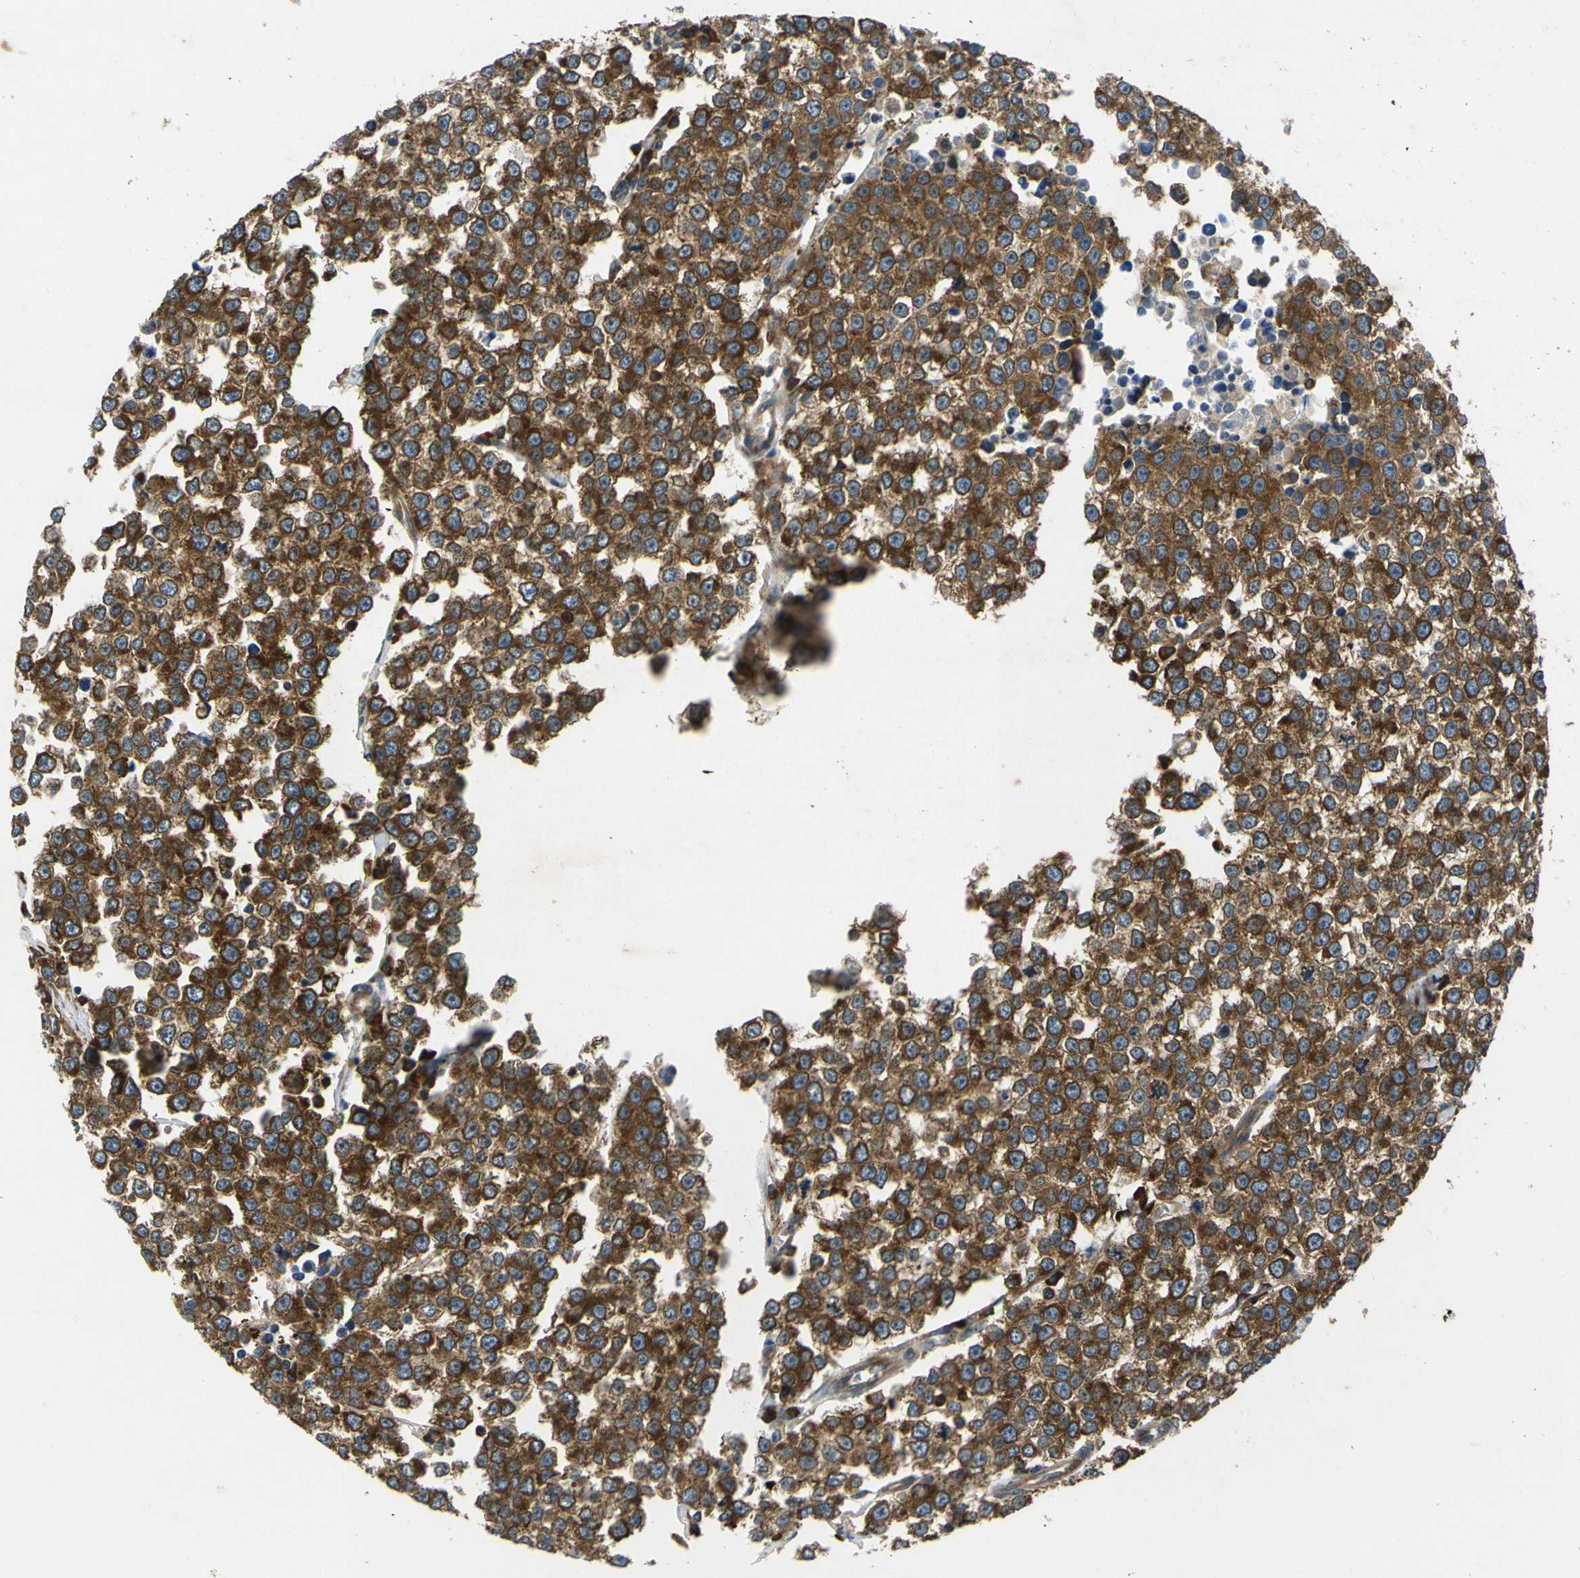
{"staining": {"intensity": "strong", "quantity": ">75%", "location": "cytoplasmic/membranous"}, "tissue": "testis cancer", "cell_type": "Tumor cells", "image_type": "cancer", "snomed": [{"axis": "morphology", "description": "Seminoma, NOS"}, {"axis": "morphology", "description": "Carcinoma, Embryonal, NOS"}, {"axis": "topography", "description": "Testis"}], "caption": "Human testis seminoma stained with a protein marker demonstrates strong staining in tumor cells.", "gene": "RPSA", "patient": {"sex": "male", "age": 52}}